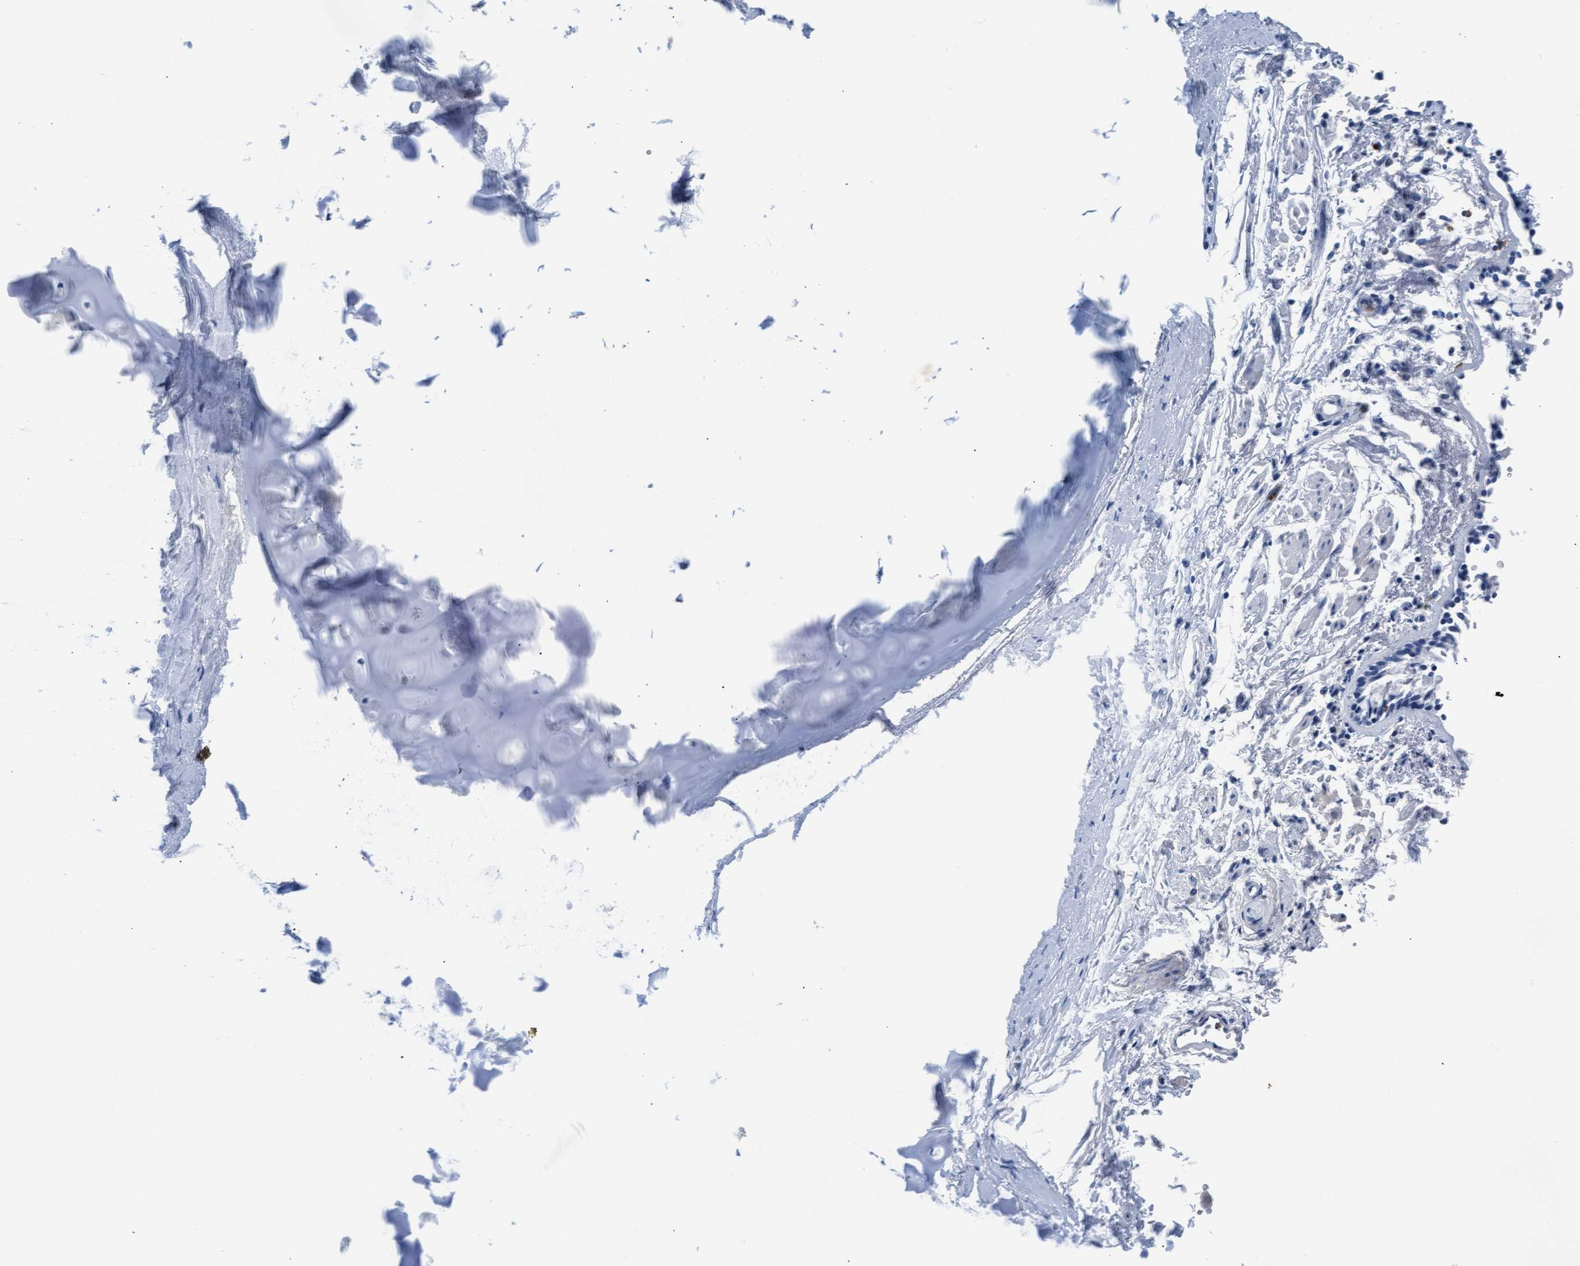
{"staining": {"intensity": "negative", "quantity": "none", "location": "none"}, "tissue": "adipose tissue", "cell_type": "Adipocytes", "image_type": "normal", "snomed": [{"axis": "morphology", "description": "Normal tissue, NOS"}, {"axis": "topography", "description": "Cartilage tissue"}, {"axis": "topography", "description": "Lung"}], "caption": "The IHC micrograph has no significant expression in adipocytes of adipose tissue. The staining was performed using DAB (3,3'-diaminobenzidine) to visualize the protein expression in brown, while the nuclei were stained in blue with hematoxylin (Magnification: 20x).", "gene": "MMP8", "patient": {"sex": "female", "age": 77}}